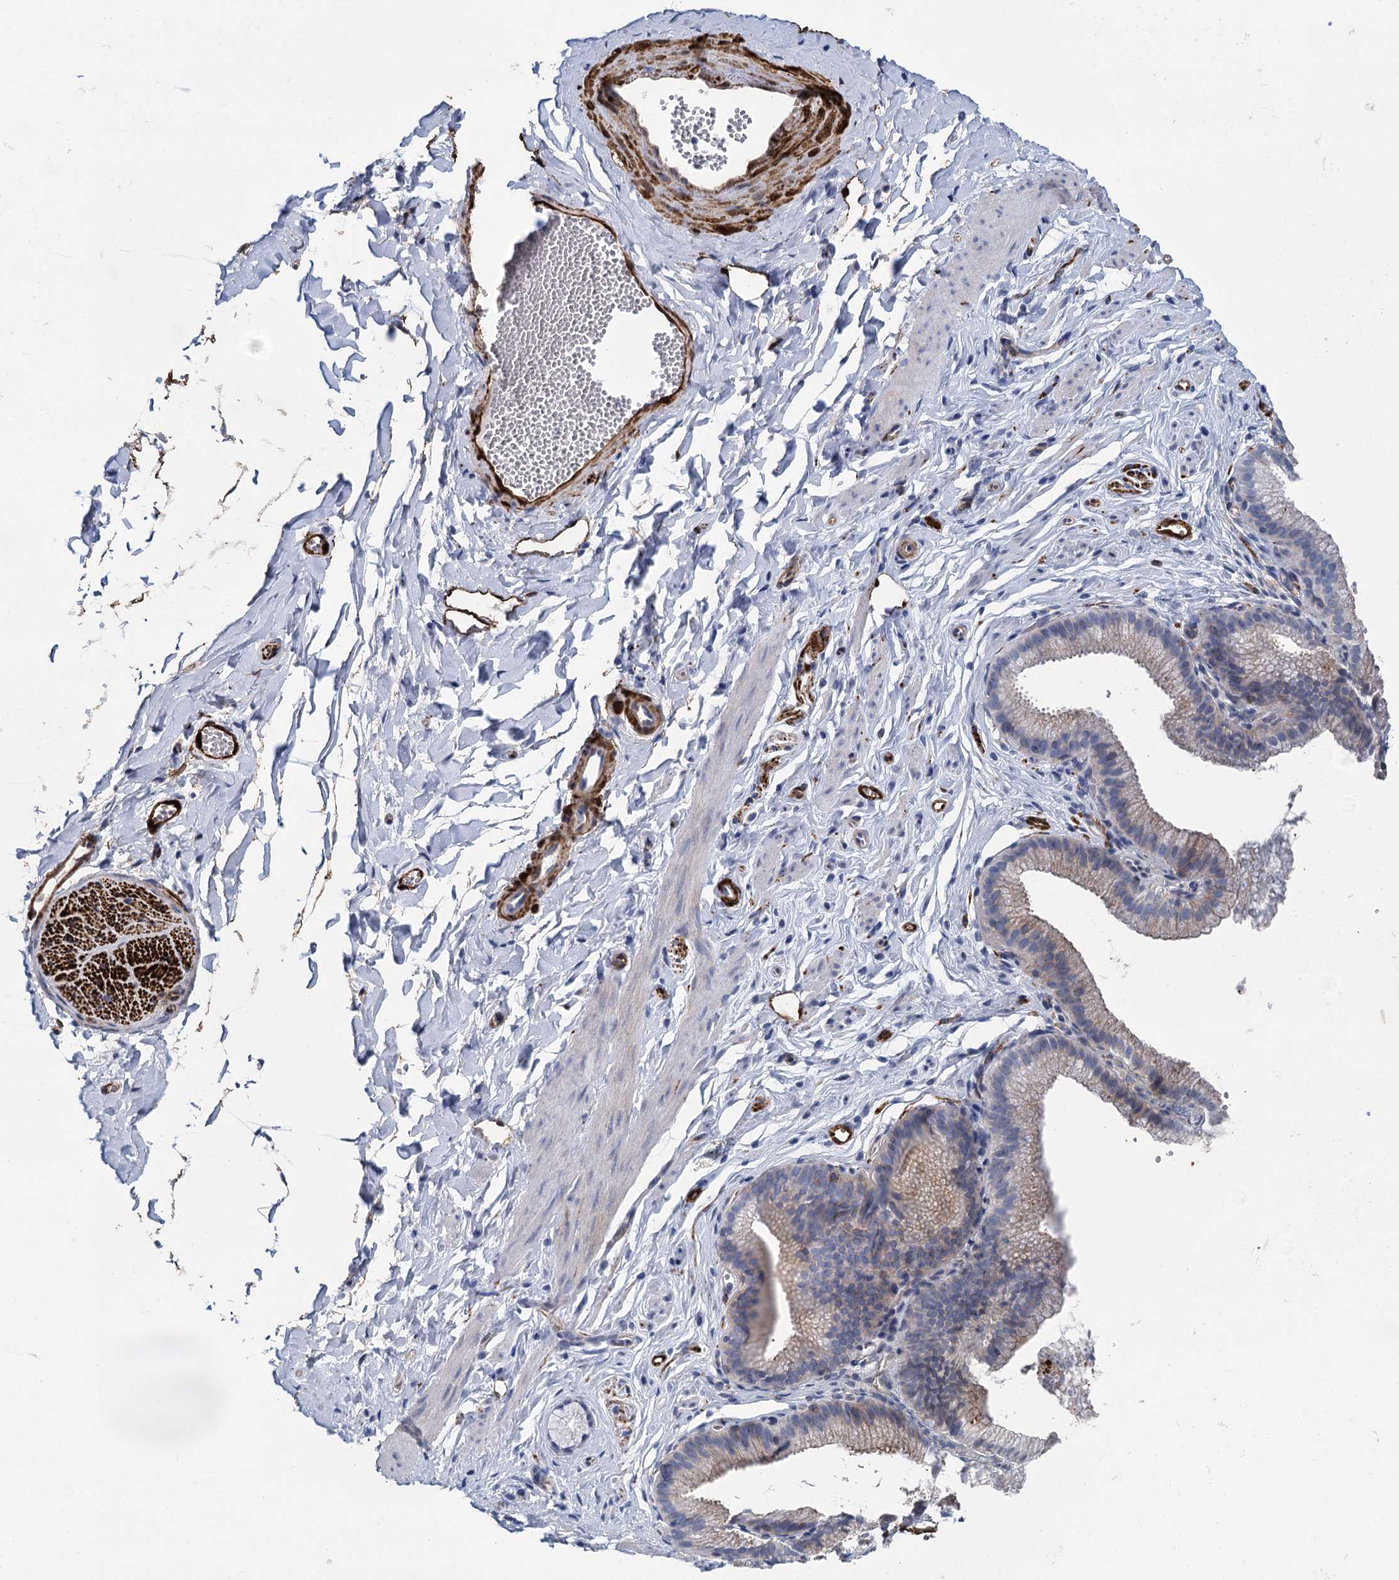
{"staining": {"intensity": "moderate", "quantity": ">75%", "location": "cytoplasmic/membranous"}, "tissue": "adipose tissue", "cell_type": "Adipocytes", "image_type": "normal", "snomed": [{"axis": "morphology", "description": "Normal tissue, NOS"}, {"axis": "topography", "description": "Gallbladder"}, {"axis": "topography", "description": "Peripheral nerve tissue"}], "caption": "Unremarkable adipose tissue displays moderate cytoplasmic/membranous expression in about >75% of adipocytes The staining is performed using DAB brown chromogen to label protein expression. The nuclei are counter-stained blue using hematoxylin..", "gene": "SNCG", "patient": {"sex": "male", "age": 38}}